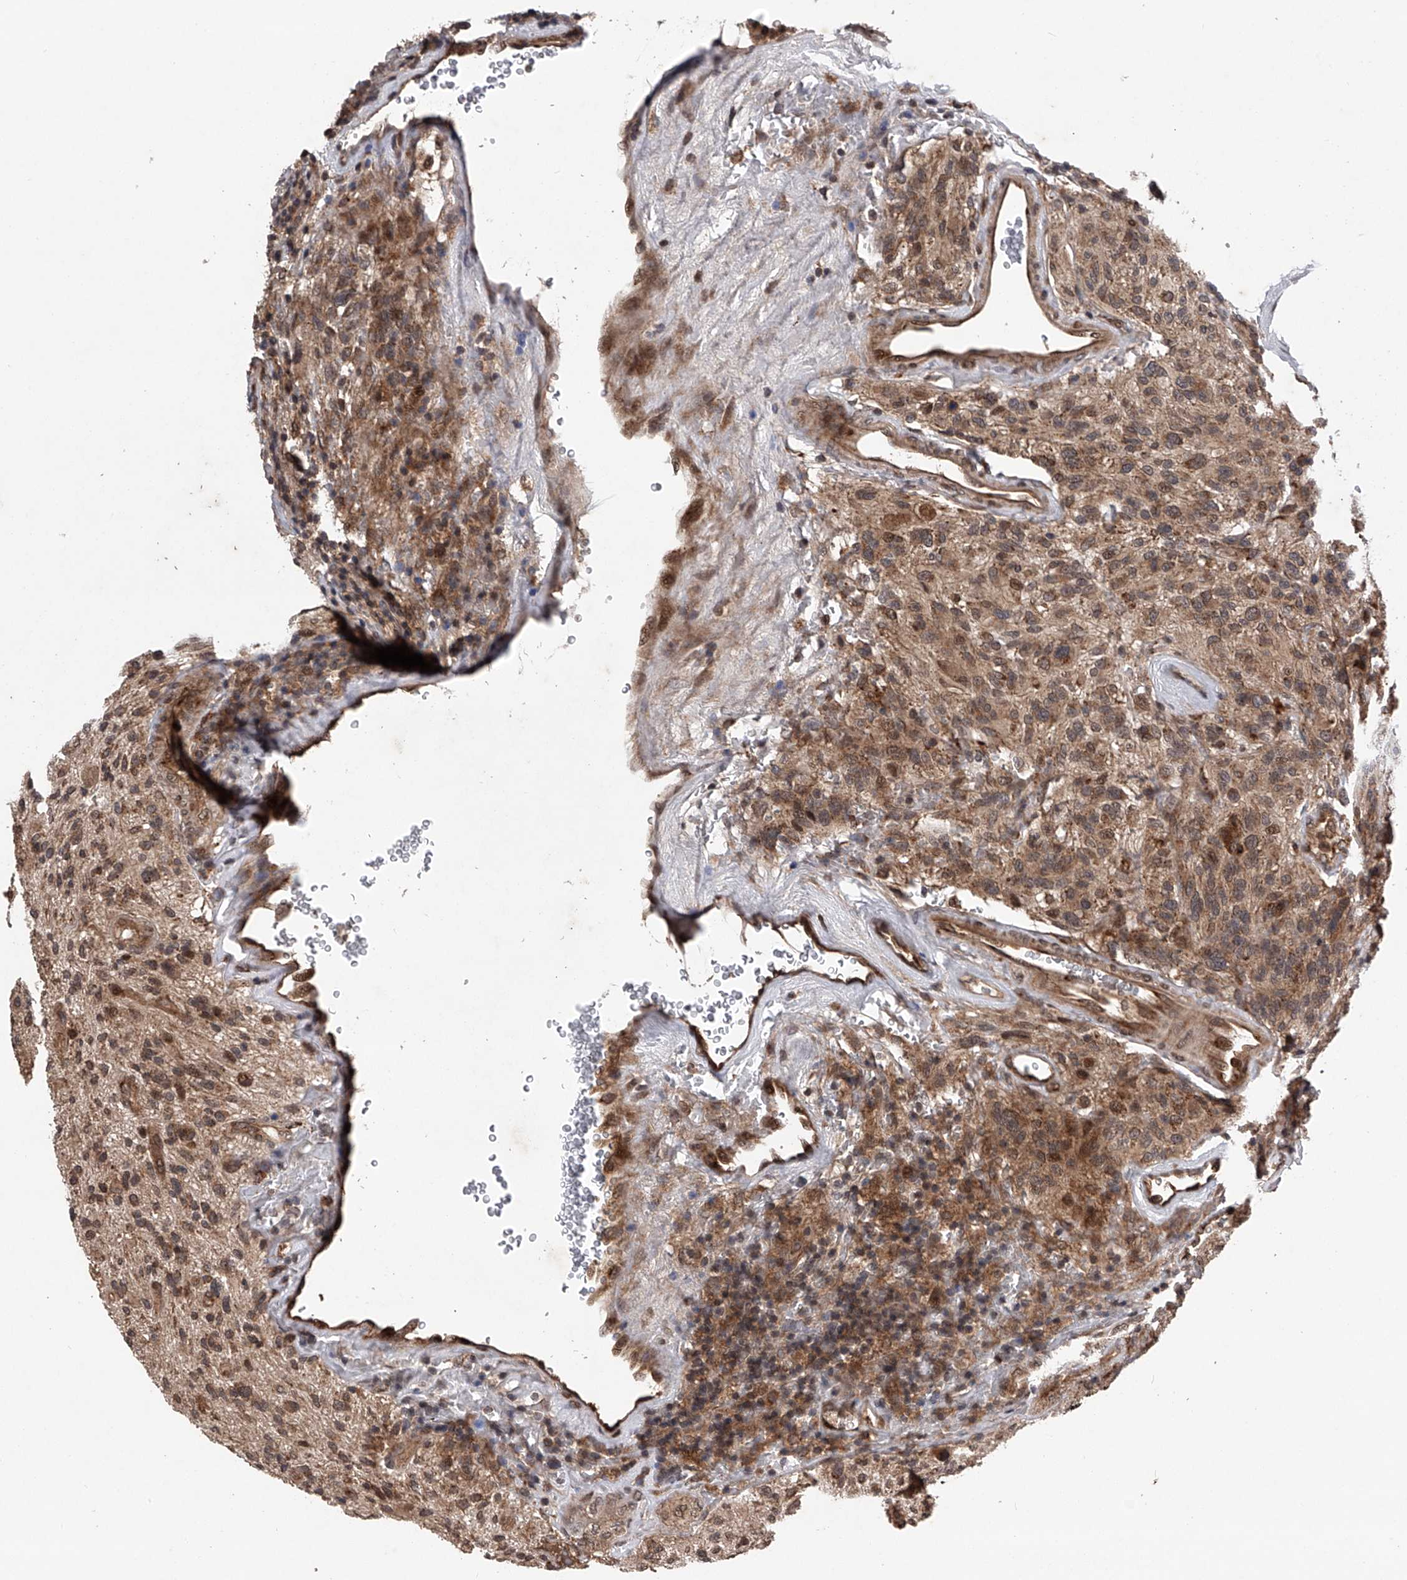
{"staining": {"intensity": "moderate", "quantity": ">75%", "location": "cytoplasmic/membranous"}, "tissue": "glioma", "cell_type": "Tumor cells", "image_type": "cancer", "snomed": [{"axis": "morphology", "description": "Glioma, malignant, High grade"}, {"axis": "topography", "description": "Brain"}], "caption": "DAB (3,3'-diaminobenzidine) immunohistochemical staining of human malignant glioma (high-grade) exhibits moderate cytoplasmic/membranous protein staining in approximately >75% of tumor cells. (DAB (3,3'-diaminobenzidine) = brown stain, brightfield microscopy at high magnification).", "gene": "MAP3K11", "patient": {"sex": "male", "age": 47}}